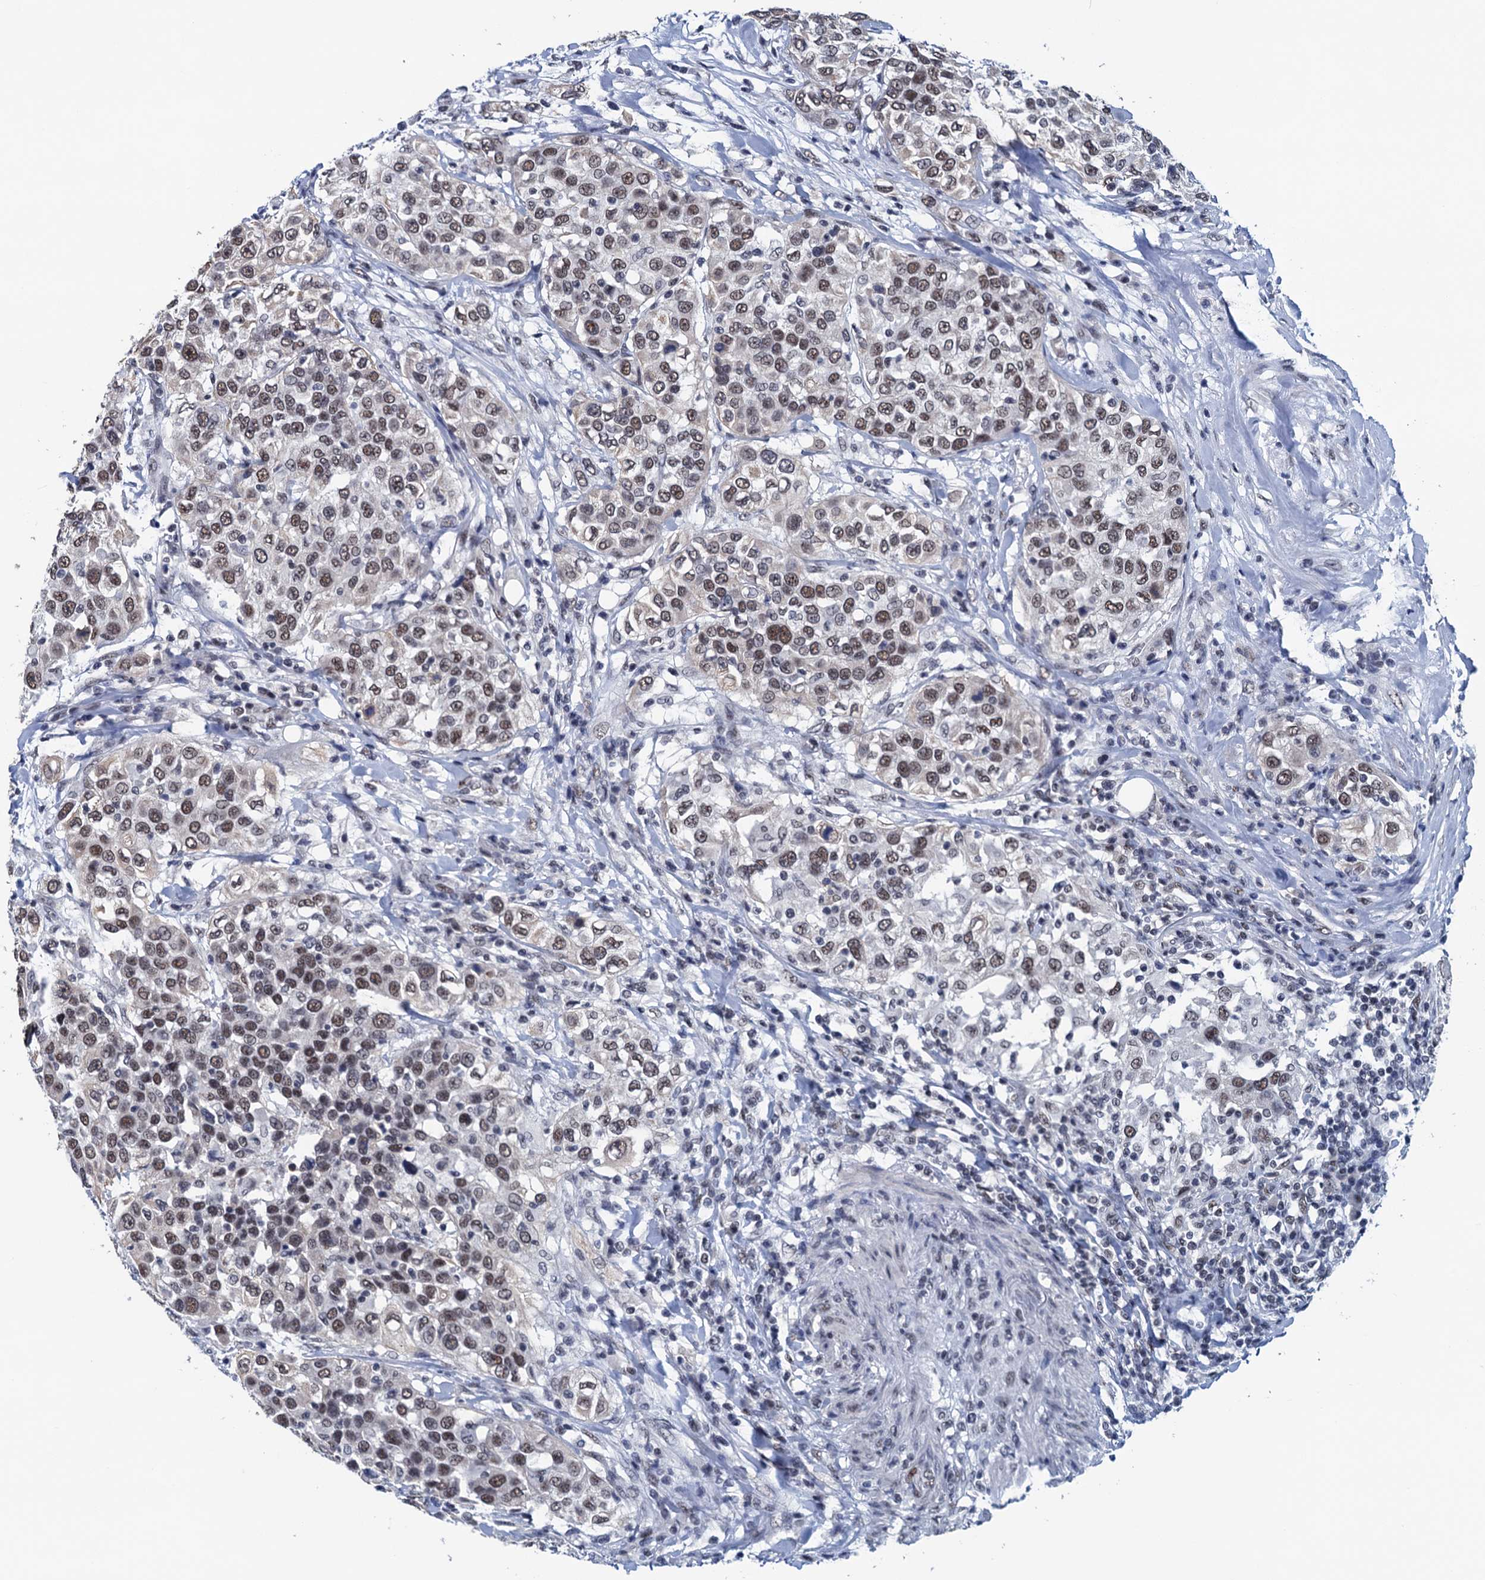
{"staining": {"intensity": "moderate", "quantity": ">75%", "location": "nuclear"}, "tissue": "urothelial cancer", "cell_type": "Tumor cells", "image_type": "cancer", "snomed": [{"axis": "morphology", "description": "Urothelial carcinoma, High grade"}, {"axis": "topography", "description": "Urinary bladder"}], "caption": "Brown immunohistochemical staining in urothelial cancer exhibits moderate nuclear staining in about >75% of tumor cells.", "gene": "FNBP4", "patient": {"sex": "female", "age": 80}}